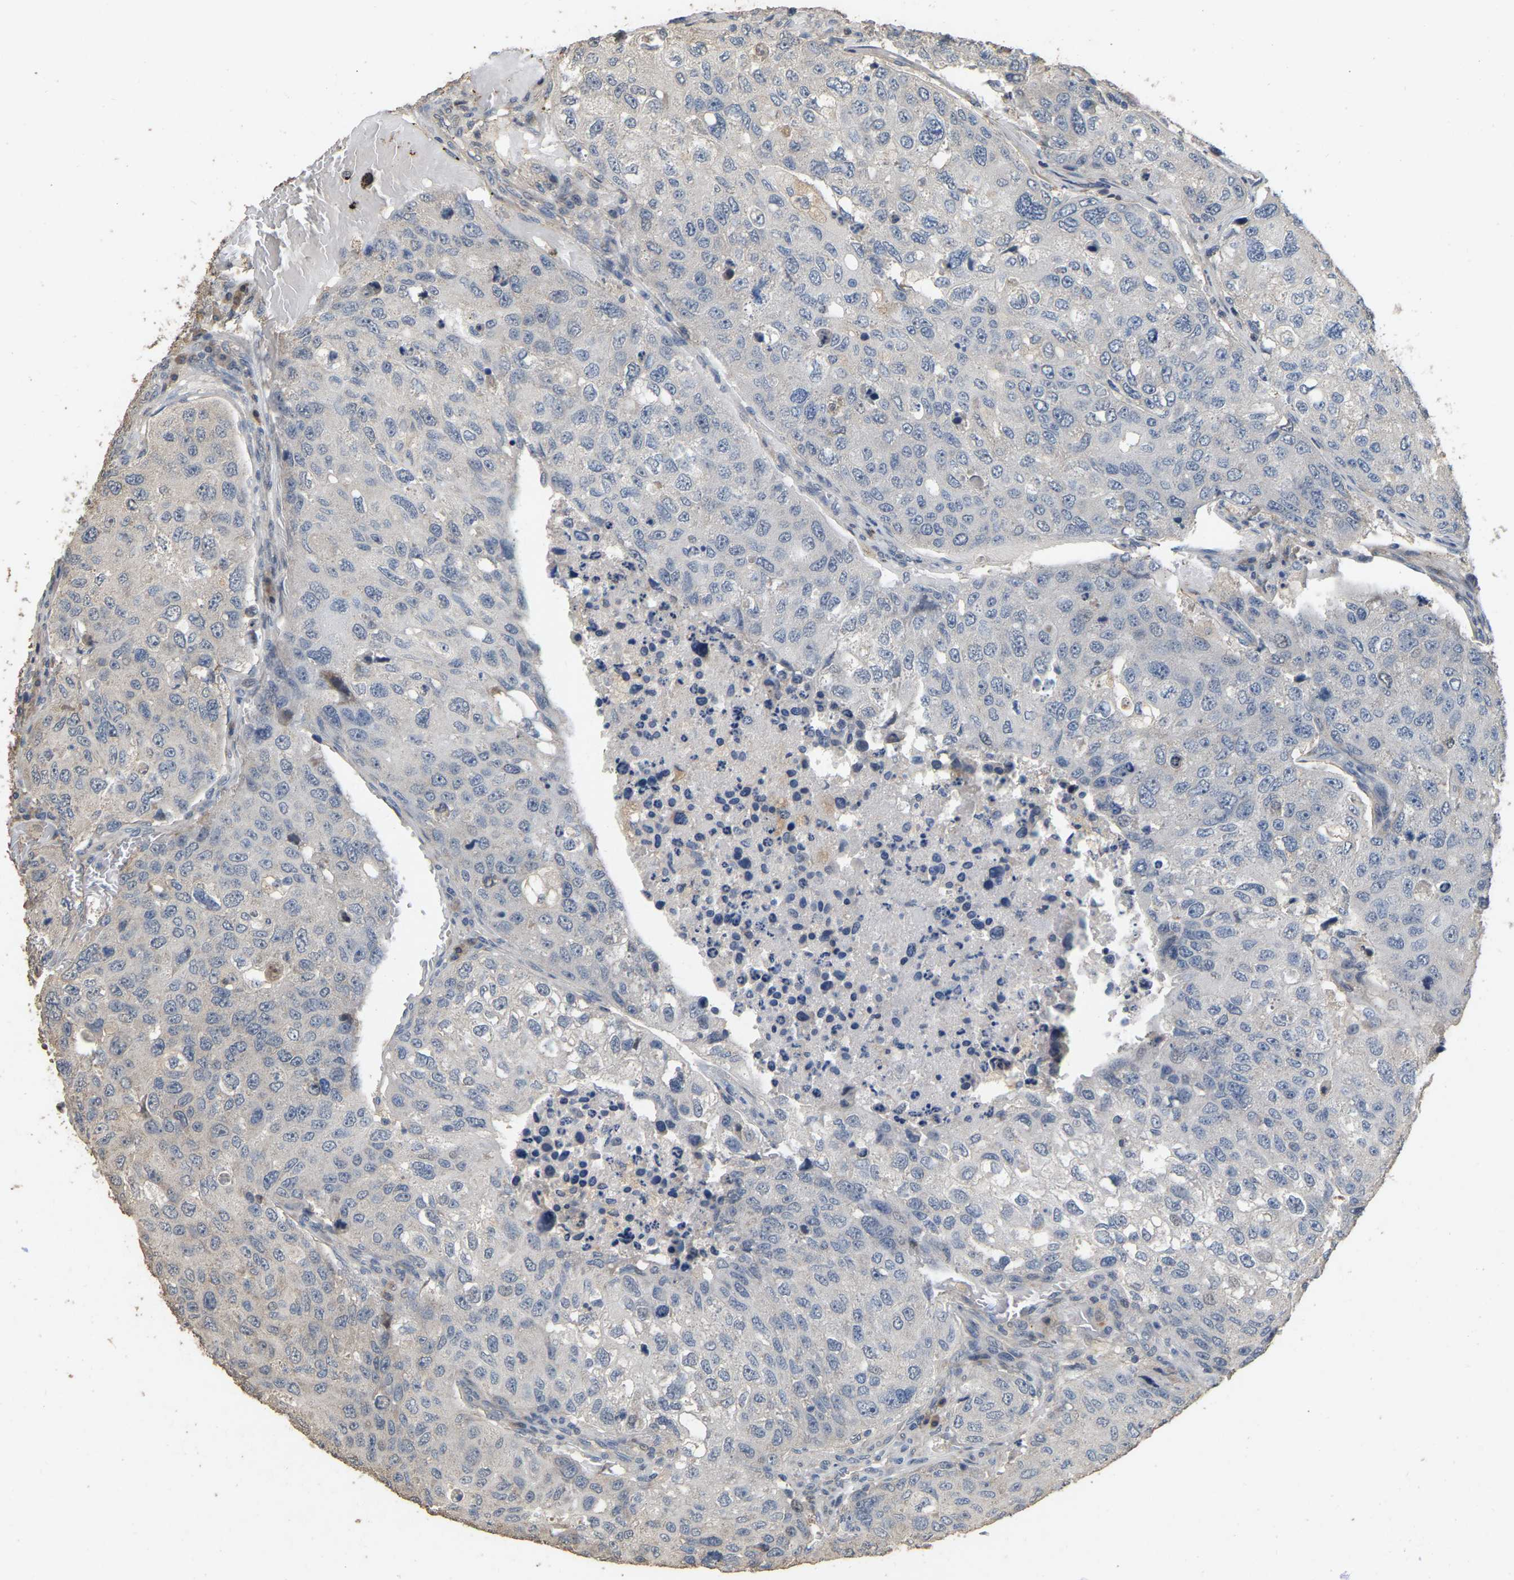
{"staining": {"intensity": "negative", "quantity": "none", "location": "none"}, "tissue": "urothelial cancer", "cell_type": "Tumor cells", "image_type": "cancer", "snomed": [{"axis": "morphology", "description": "Urothelial carcinoma, High grade"}, {"axis": "topography", "description": "Lymph node"}, {"axis": "topography", "description": "Urinary bladder"}], "caption": "Tumor cells show no significant protein positivity in urothelial cancer. (DAB immunohistochemistry with hematoxylin counter stain).", "gene": "NCS1", "patient": {"sex": "male", "age": 51}}